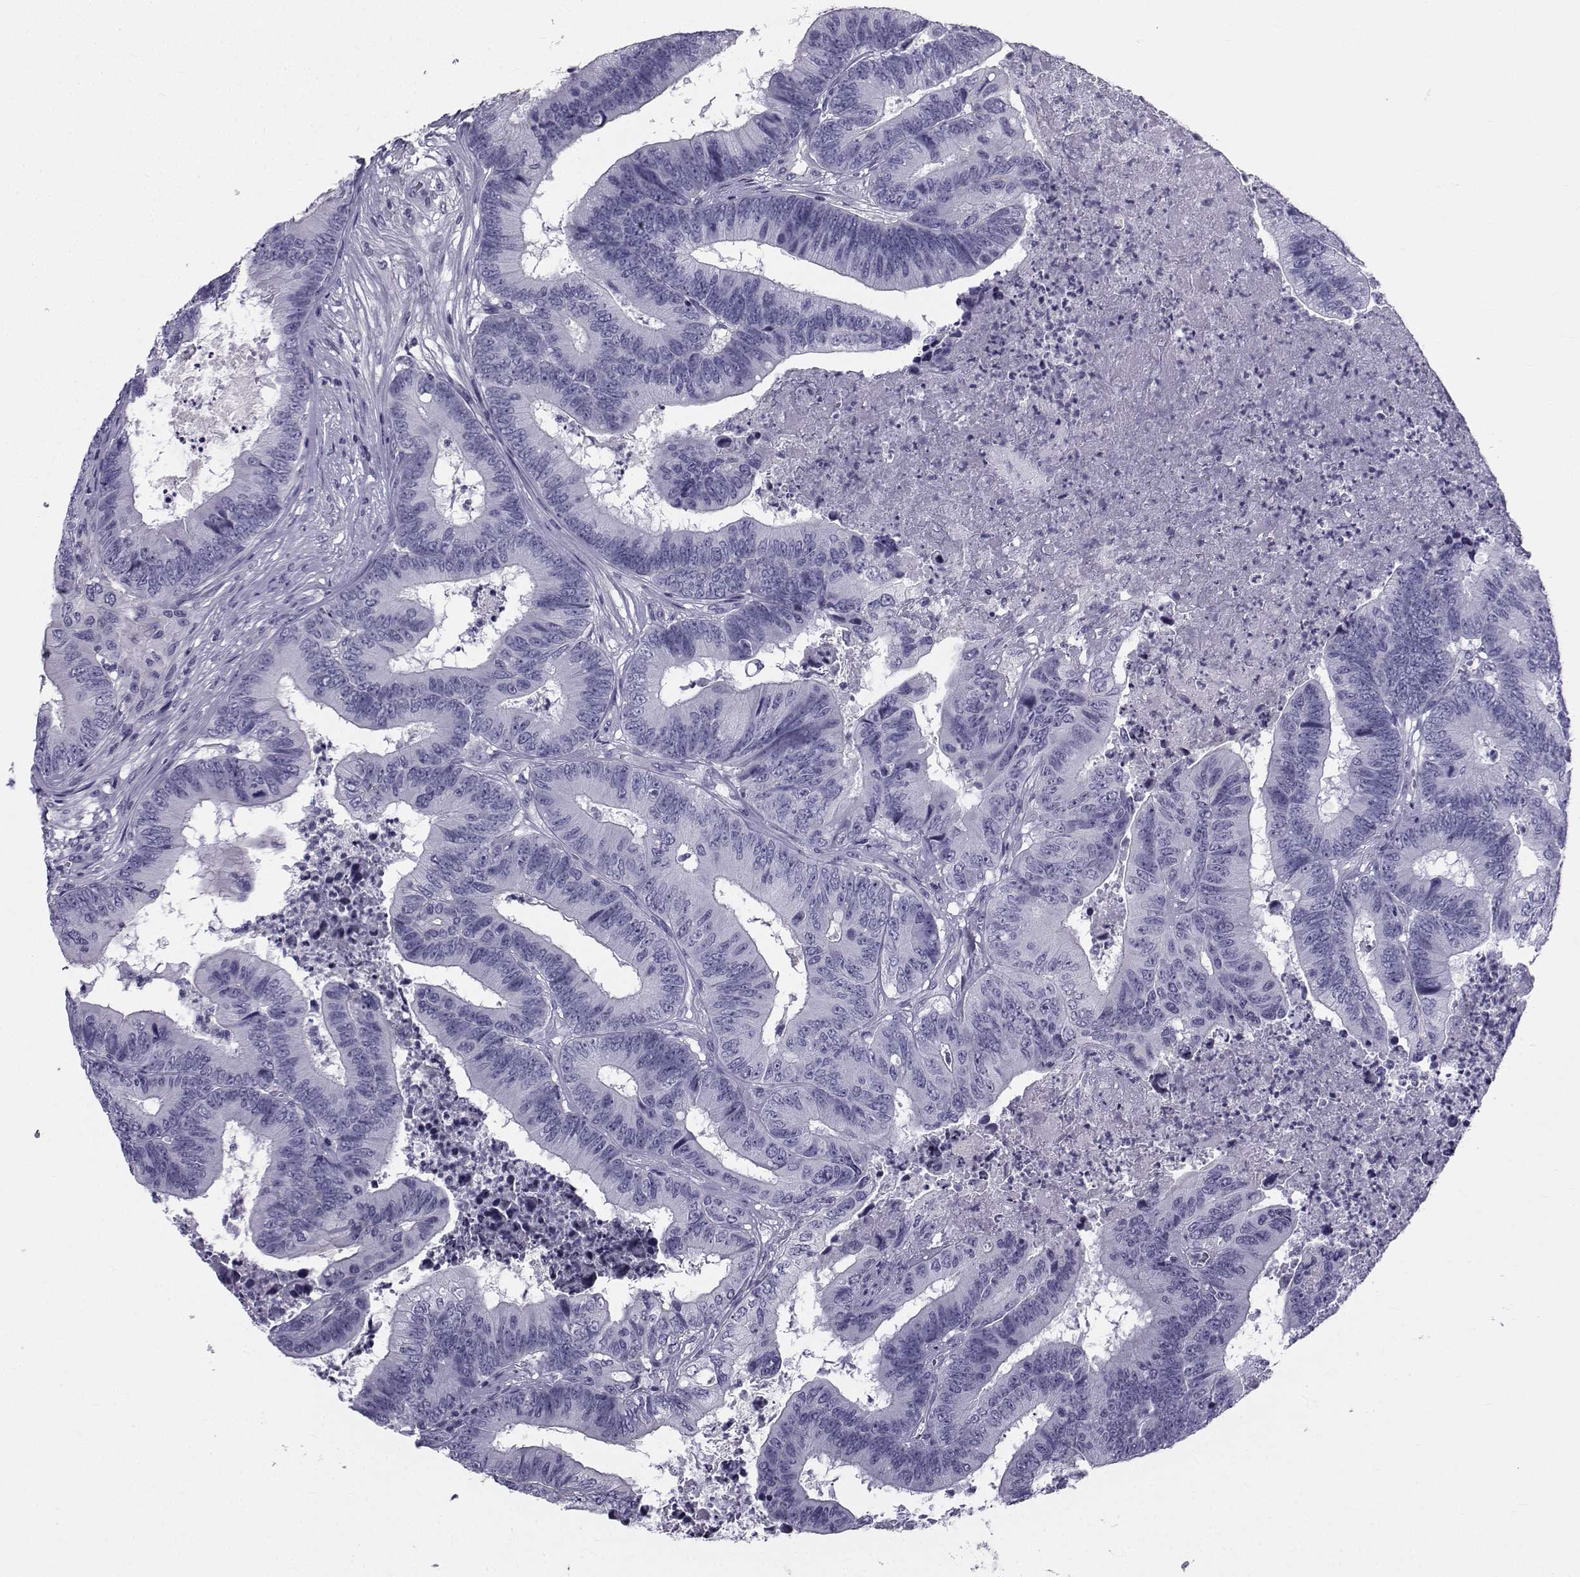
{"staining": {"intensity": "negative", "quantity": "none", "location": "none"}, "tissue": "colorectal cancer", "cell_type": "Tumor cells", "image_type": "cancer", "snomed": [{"axis": "morphology", "description": "Adenocarcinoma, NOS"}, {"axis": "topography", "description": "Colon"}], "caption": "Tumor cells show no significant expression in colorectal cancer (adenocarcinoma).", "gene": "SPANXD", "patient": {"sex": "male", "age": 84}}